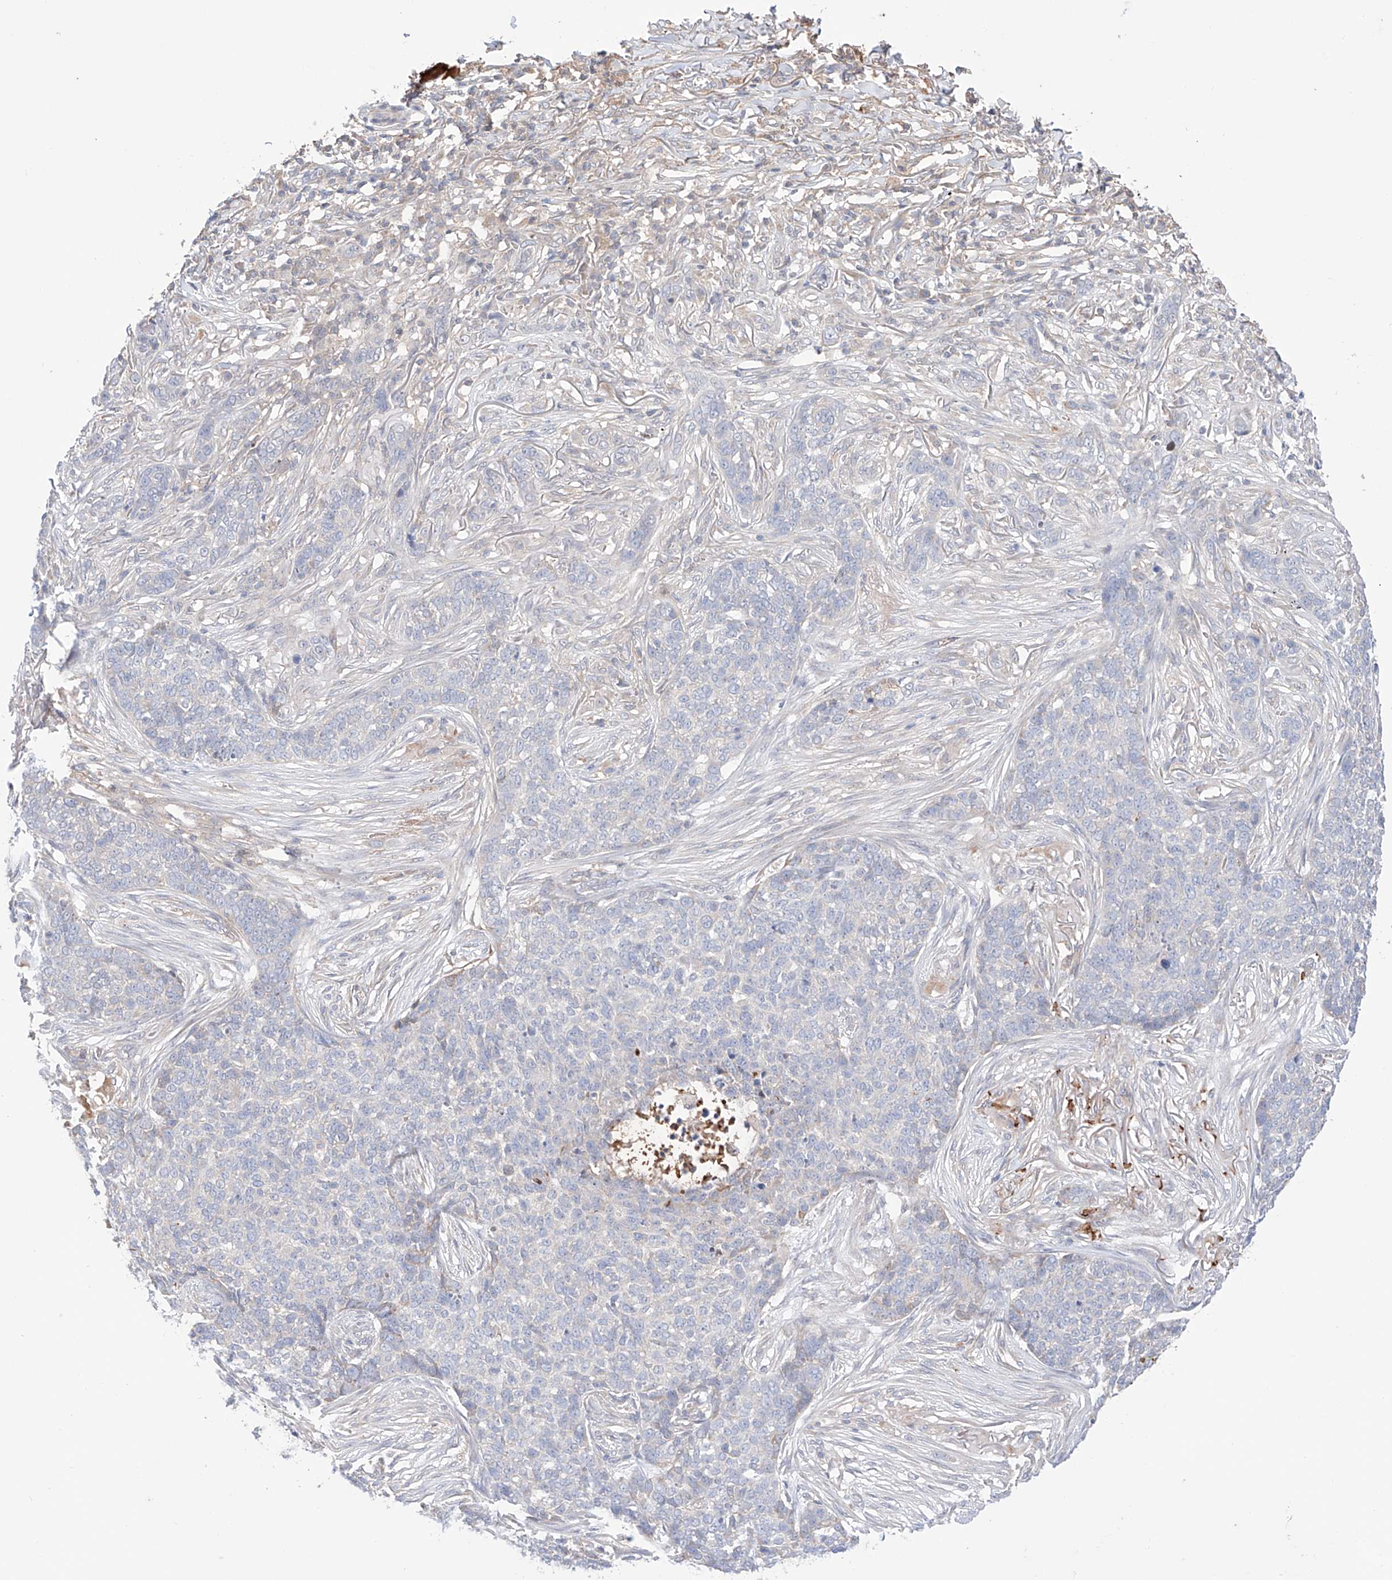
{"staining": {"intensity": "negative", "quantity": "none", "location": "none"}, "tissue": "skin cancer", "cell_type": "Tumor cells", "image_type": "cancer", "snomed": [{"axis": "morphology", "description": "Basal cell carcinoma"}, {"axis": "topography", "description": "Skin"}], "caption": "The histopathology image demonstrates no significant expression in tumor cells of skin cancer.", "gene": "PGGT1B", "patient": {"sex": "male", "age": 85}}